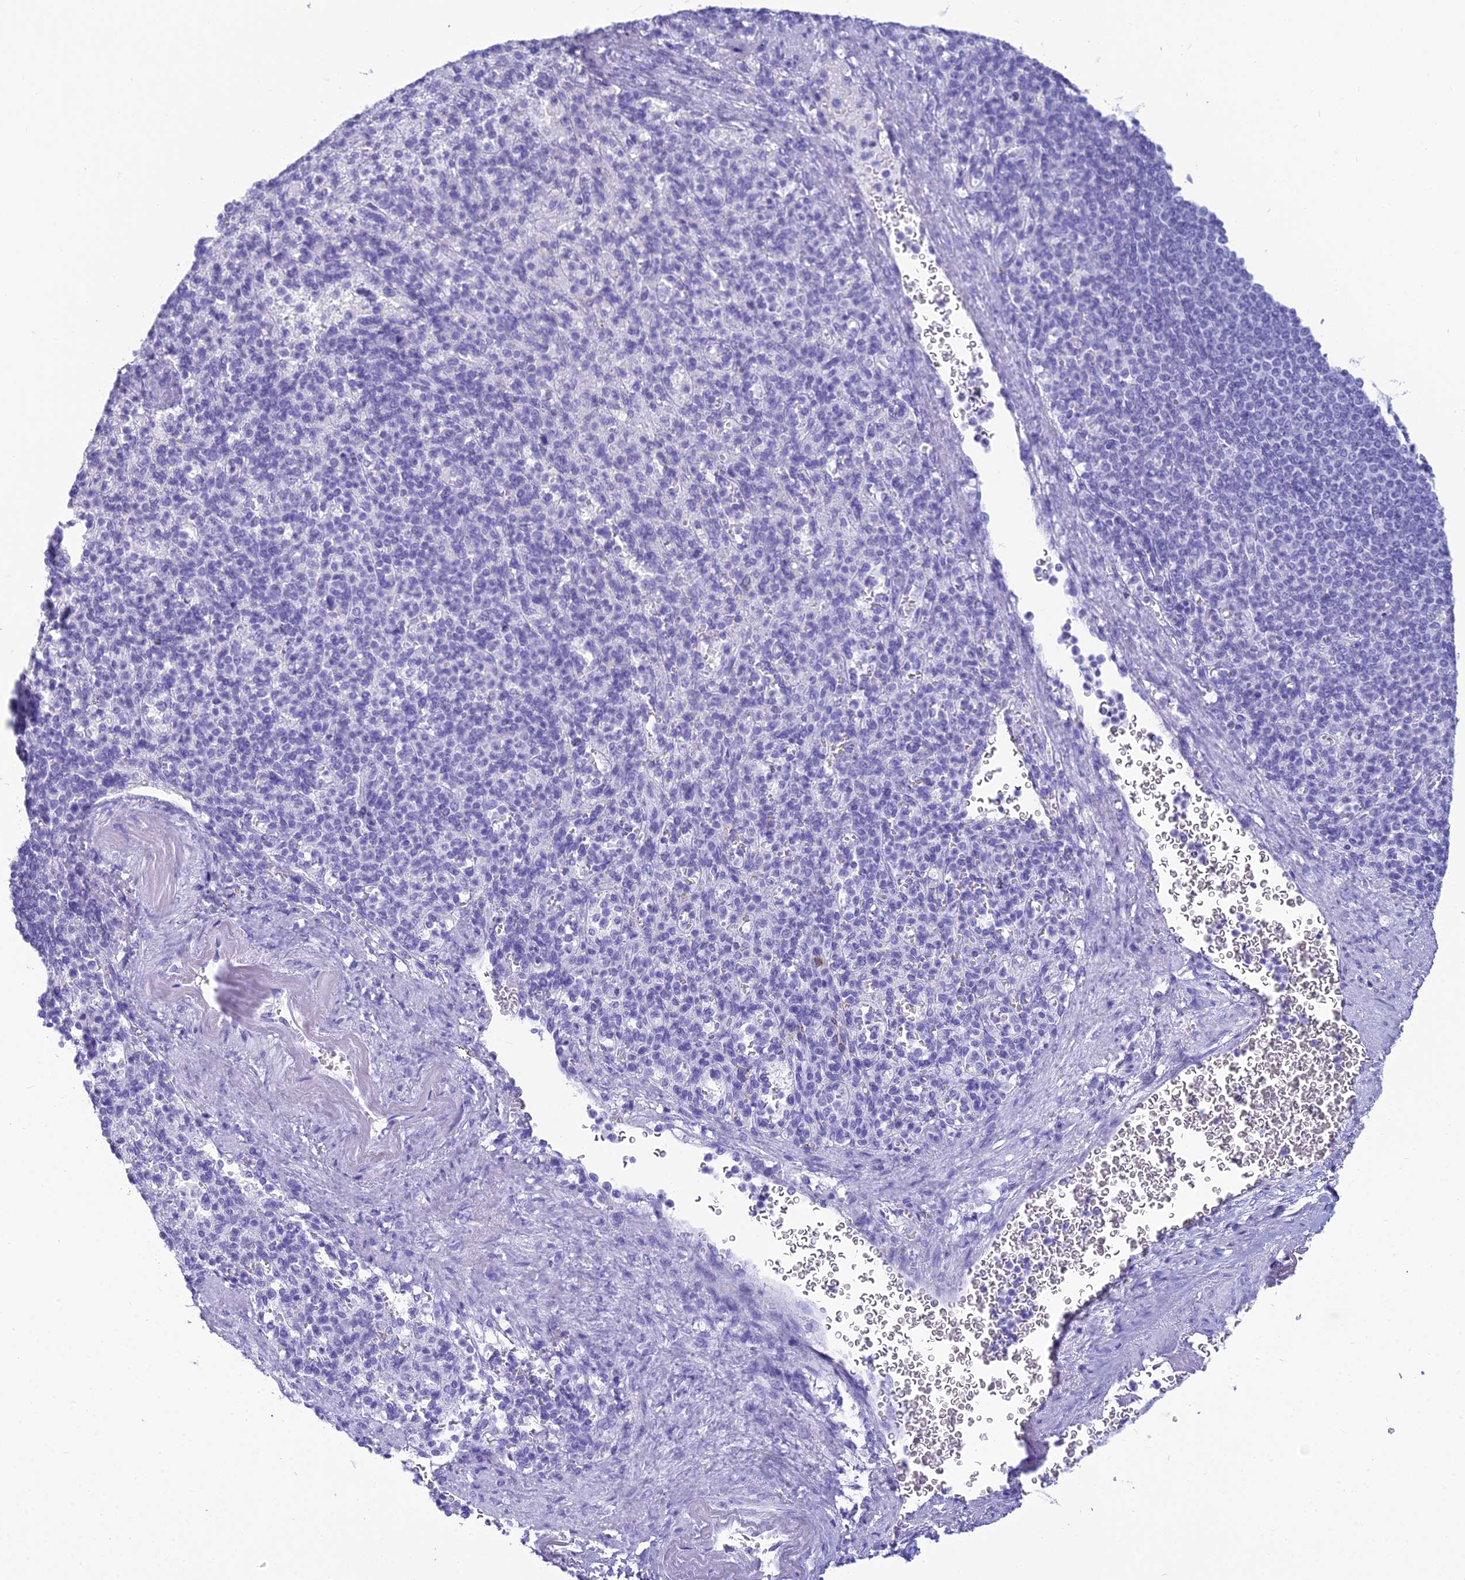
{"staining": {"intensity": "negative", "quantity": "none", "location": "none"}, "tissue": "spleen", "cell_type": "Cells in red pulp", "image_type": "normal", "snomed": [{"axis": "morphology", "description": "Normal tissue, NOS"}, {"axis": "topography", "description": "Spleen"}], "caption": "Immunohistochemical staining of benign spleen displays no significant positivity in cells in red pulp.", "gene": "ZNF442", "patient": {"sex": "female", "age": 74}}